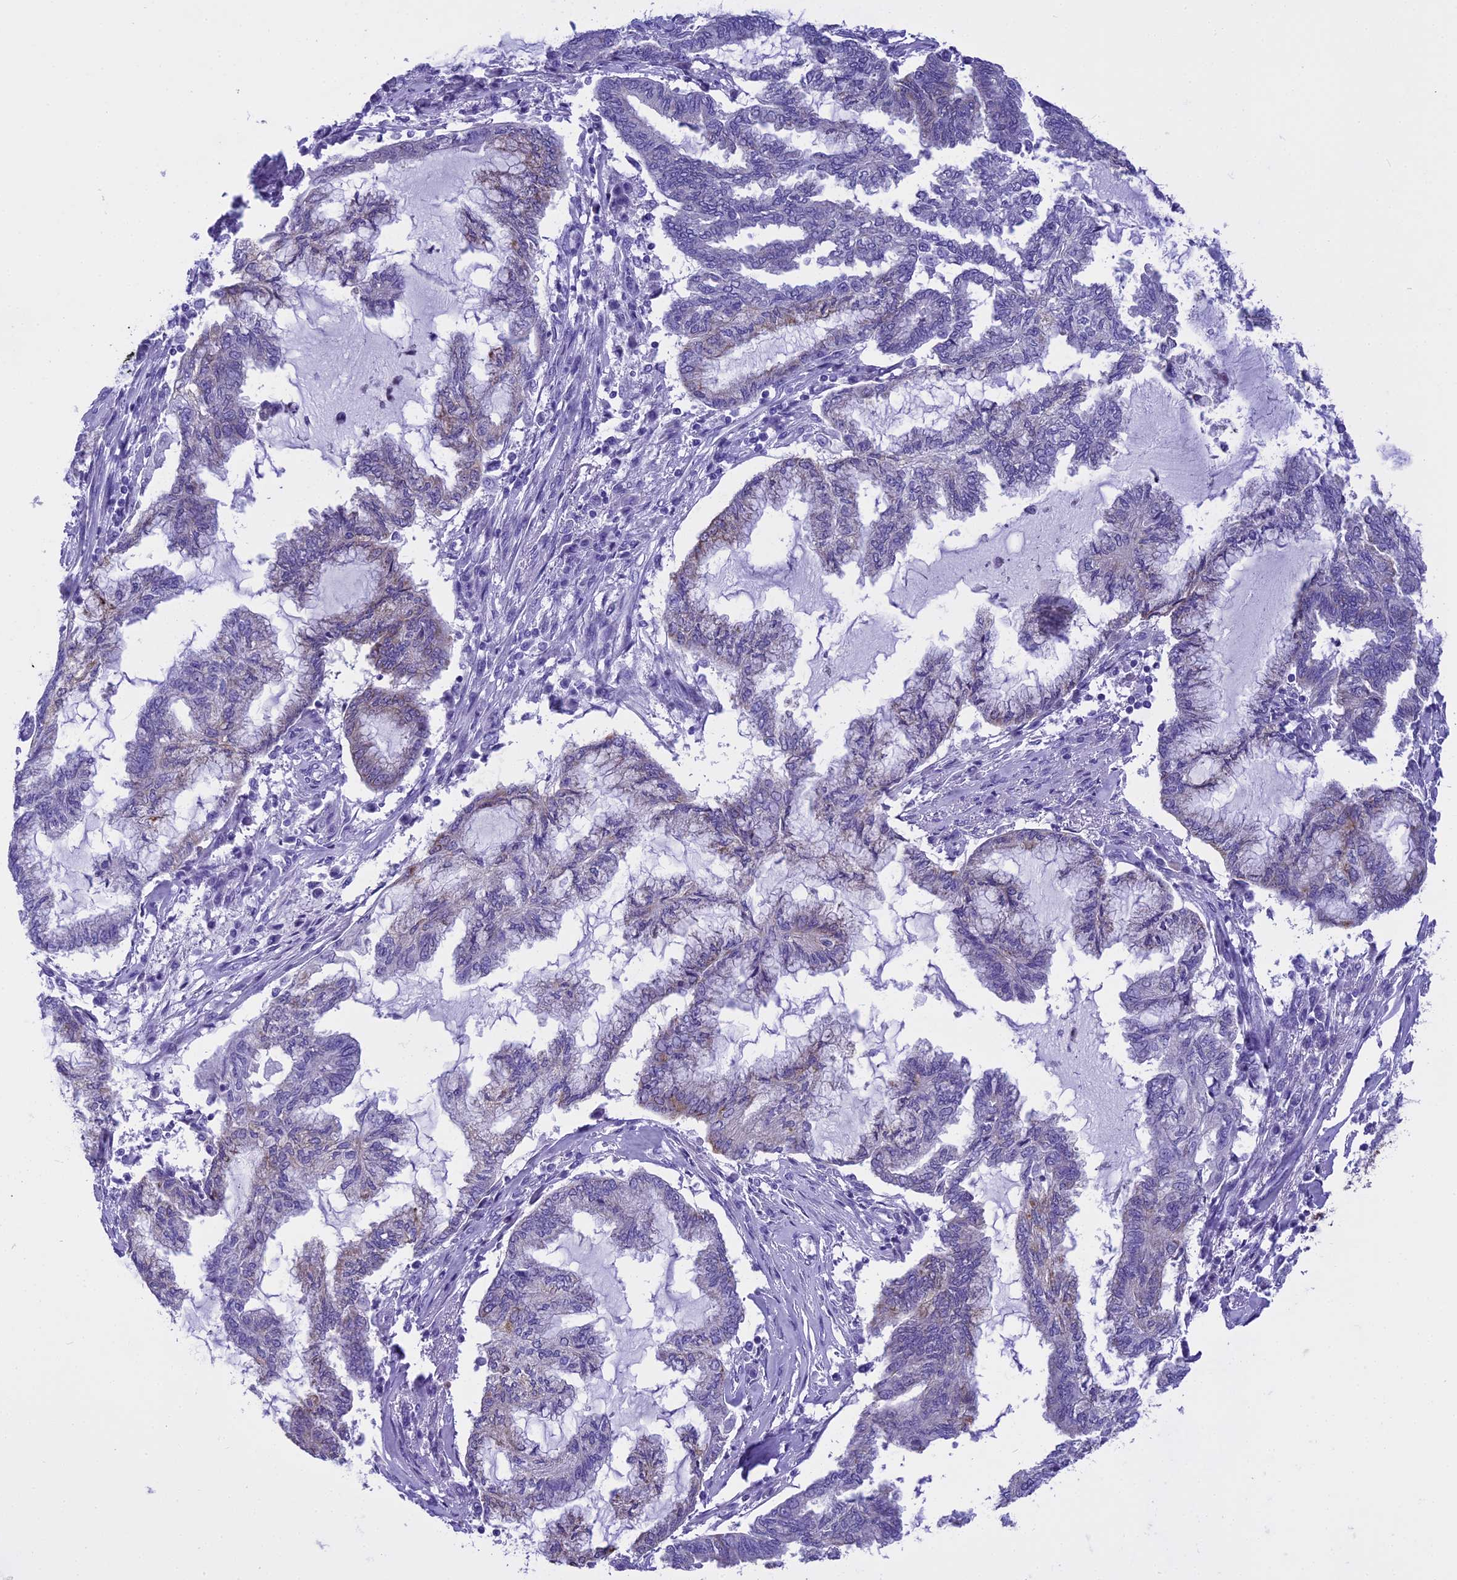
{"staining": {"intensity": "negative", "quantity": "none", "location": "none"}, "tissue": "endometrial cancer", "cell_type": "Tumor cells", "image_type": "cancer", "snomed": [{"axis": "morphology", "description": "Adenocarcinoma, NOS"}, {"axis": "topography", "description": "Endometrium"}], "caption": "This is an immunohistochemistry (IHC) micrograph of adenocarcinoma (endometrial). There is no positivity in tumor cells.", "gene": "KCTD14", "patient": {"sex": "female", "age": 86}}